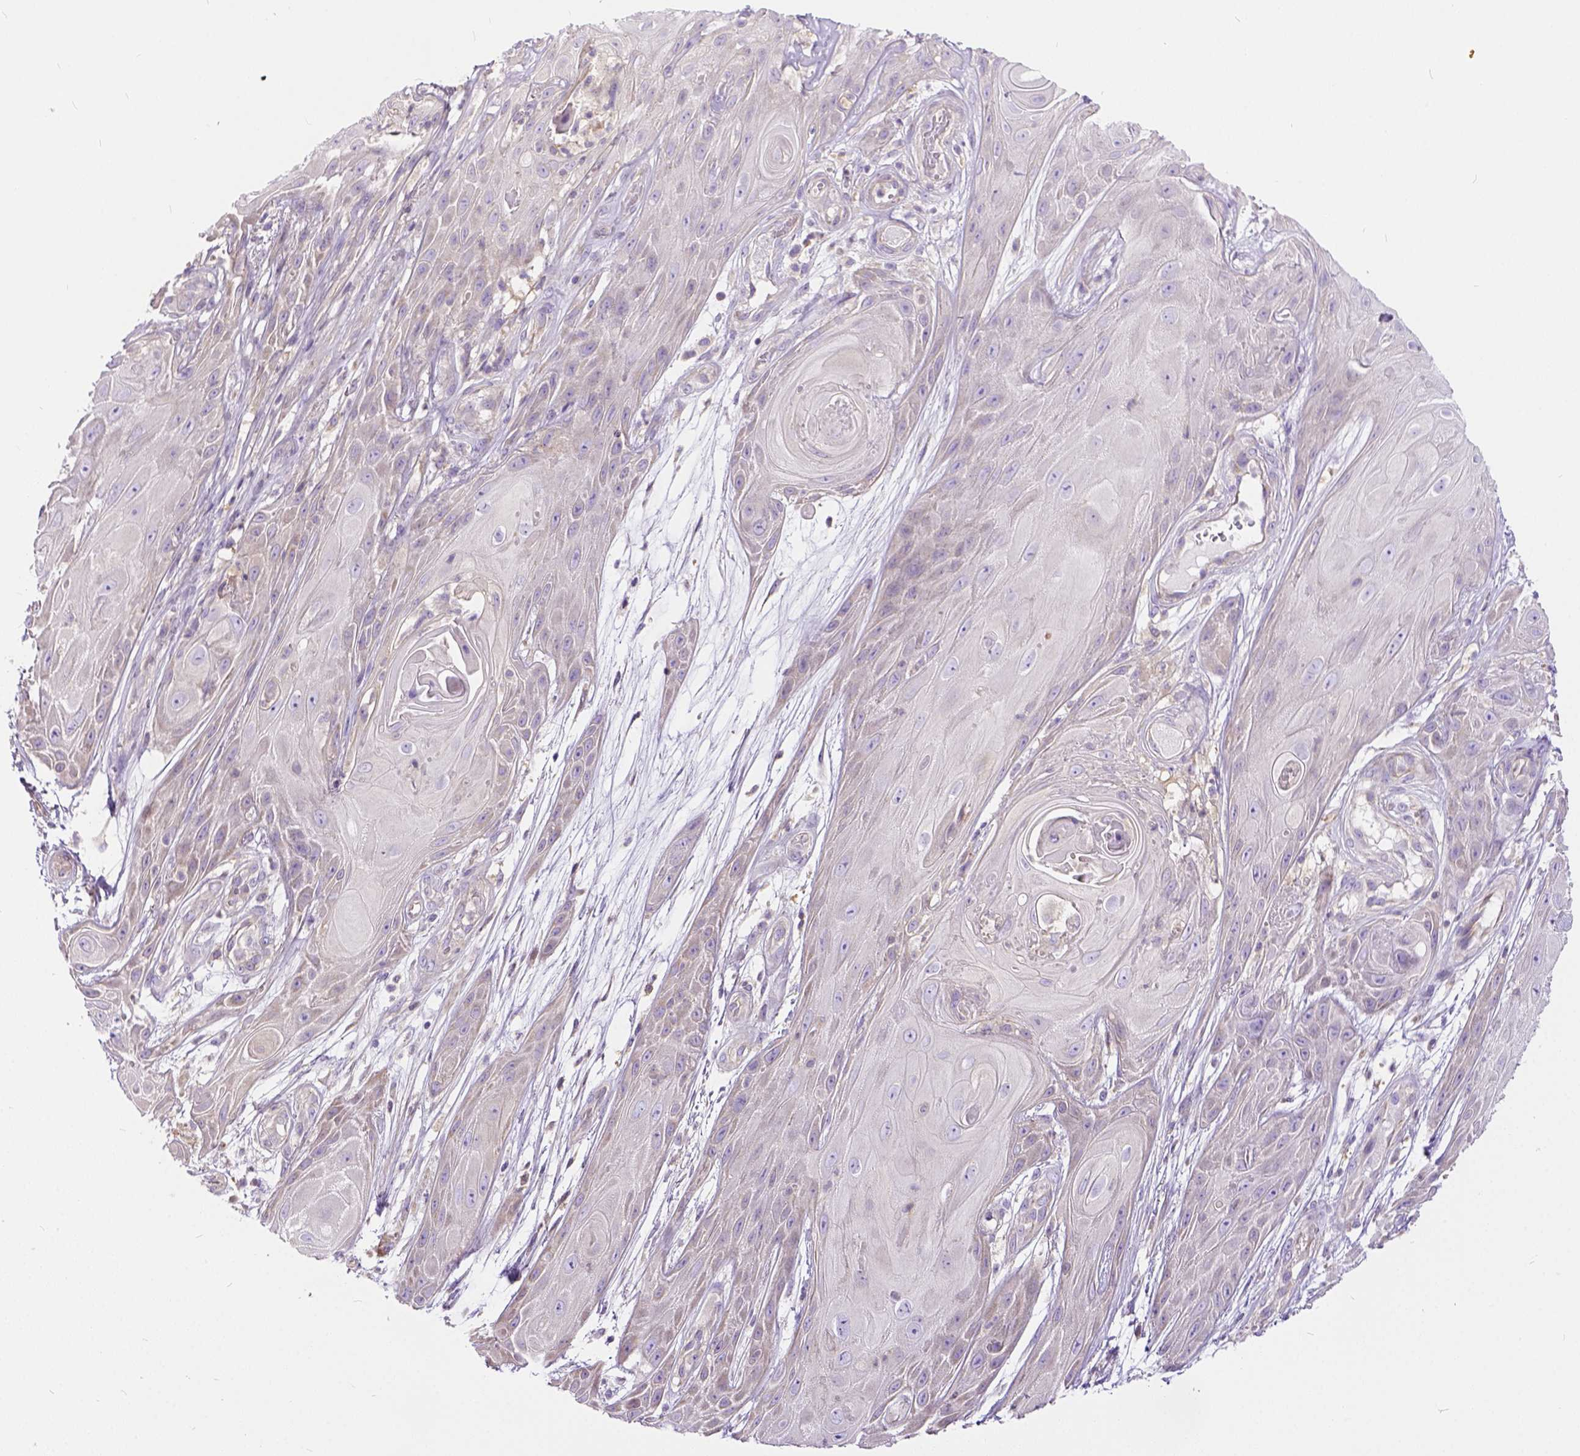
{"staining": {"intensity": "negative", "quantity": "none", "location": "none"}, "tissue": "skin cancer", "cell_type": "Tumor cells", "image_type": "cancer", "snomed": [{"axis": "morphology", "description": "Squamous cell carcinoma, NOS"}, {"axis": "topography", "description": "Skin"}], "caption": "A micrograph of skin cancer (squamous cell carcinoma) stained for a protein shows no brown staining in tumor cells.", "gene": "CADM4", "patient": {"sex": "male", "age": 62}}